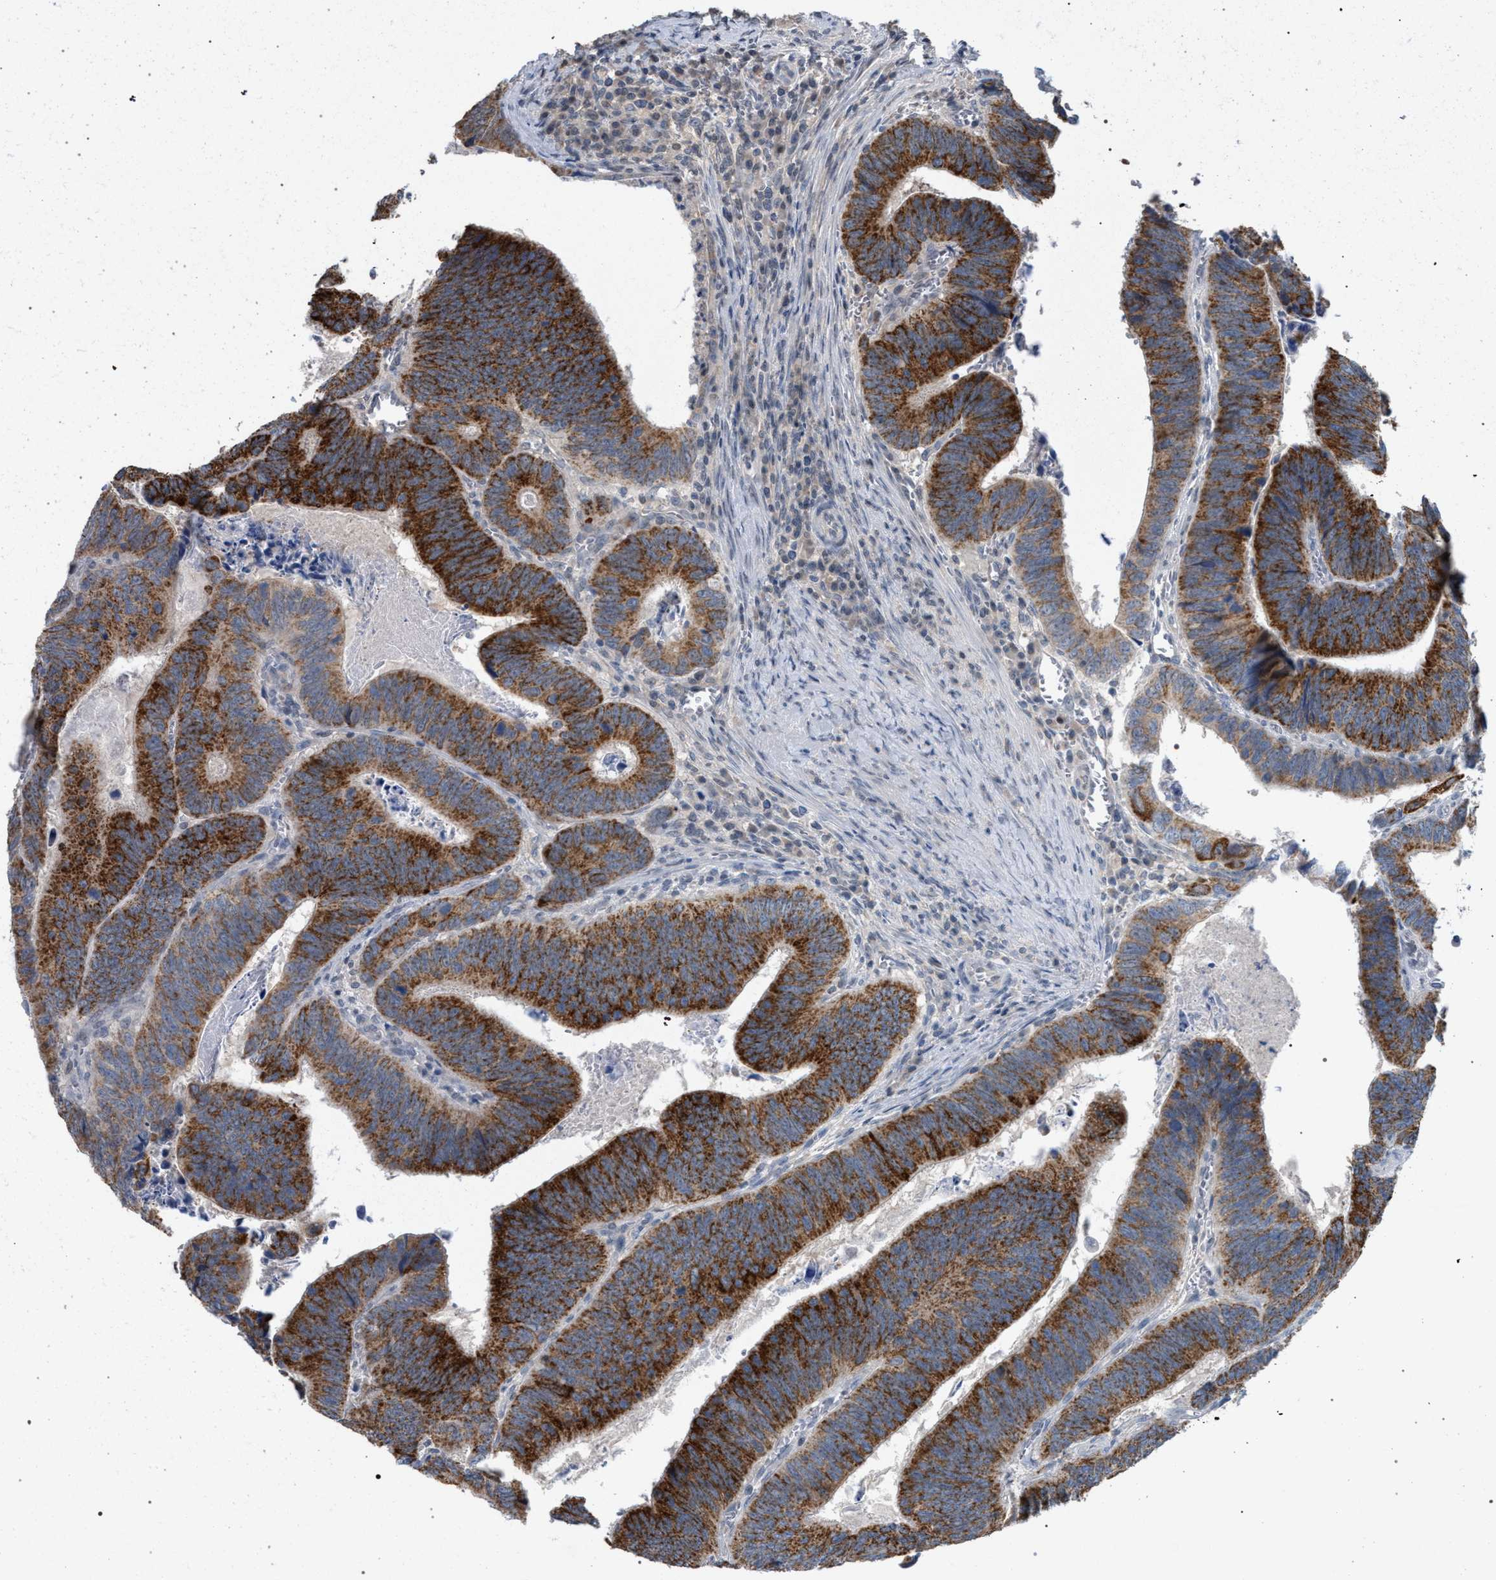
{"staining": {"intensity": "strong", "quantity": ">75%", "location": "cytoplasmic/membranous"}, "tissue": "colorectal cancer", "cell_type": "Tumor cells", "image_type": "cancer", "snomed": [{"axis": "morphology", "description": "Inflammation, NOS"}, {"axis": "morphology", "description": "Adenocarcinoma, NOS"}, {"axis": "topography", "description": "Colon"}], "caption": "Strong cytoplasmic/membranous staining for a protein is identified in about >75% of tumor cells of colorectal cancer (adenocarcinoma) using immunohistochemistry (IHC).", "gene": "TECPR1", "patient": {"sex": "male", "age": 72}}